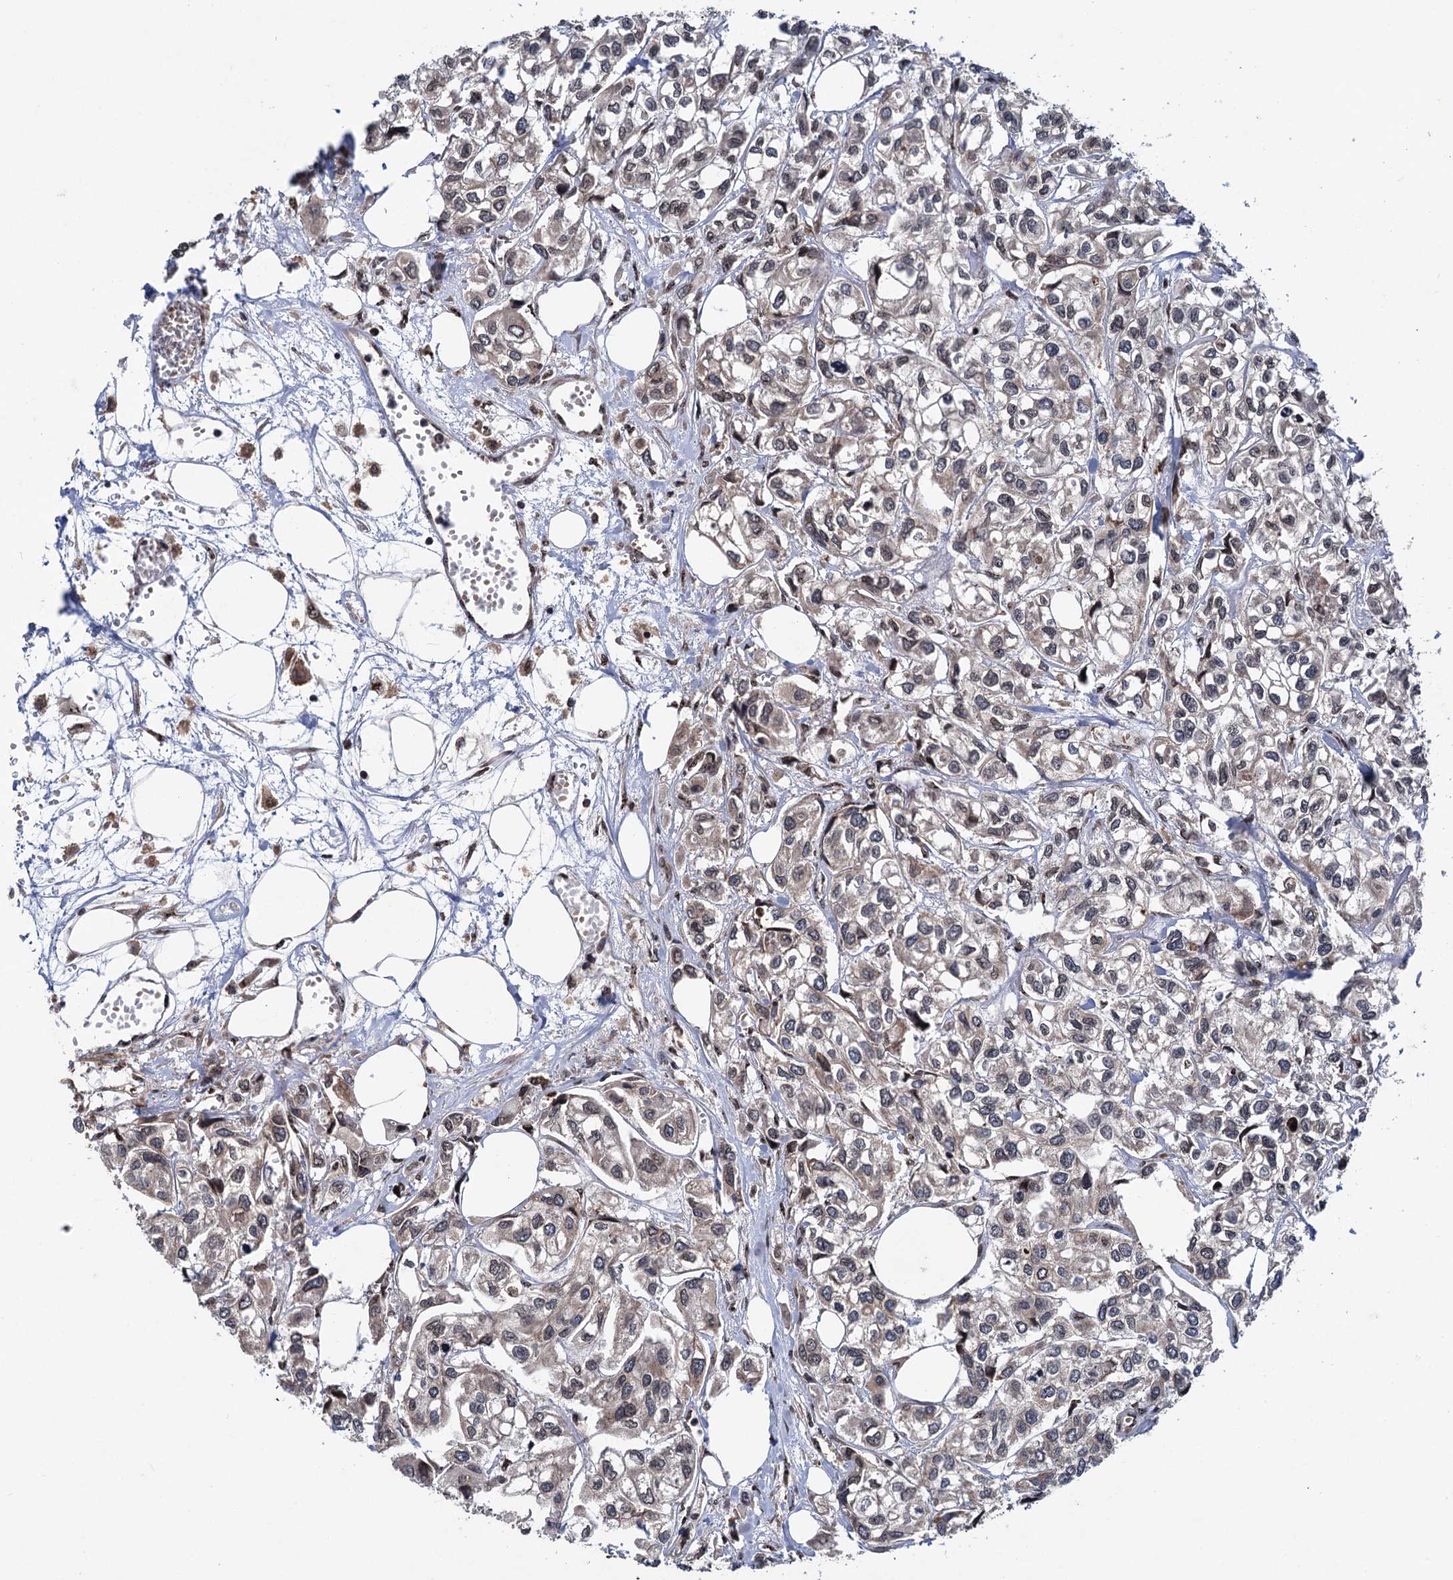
{"staining": {"intensity": "weak", "quantity": "25%-75%", "location": "cytoplasmic/membranous,nuclear"}, "tissue": "urothelial cancer", "cell_type": "Tumor cells", "image_type": "cancer", "snomed": [{"axis": "morphology", "description": "Urothelial carcinoma, High grade"}, {"axis": "topography", "description": "Urinary bladder"}], "caption": "Urothelial carcinoma (high-grade) stained for a protein exhibits weak cytoplasmic/membranous and nuclear positivity in tumor cells. Nuclei are stained in blue.", "gene": "MESD", "patient": {"sex": "male", "age": 67}}